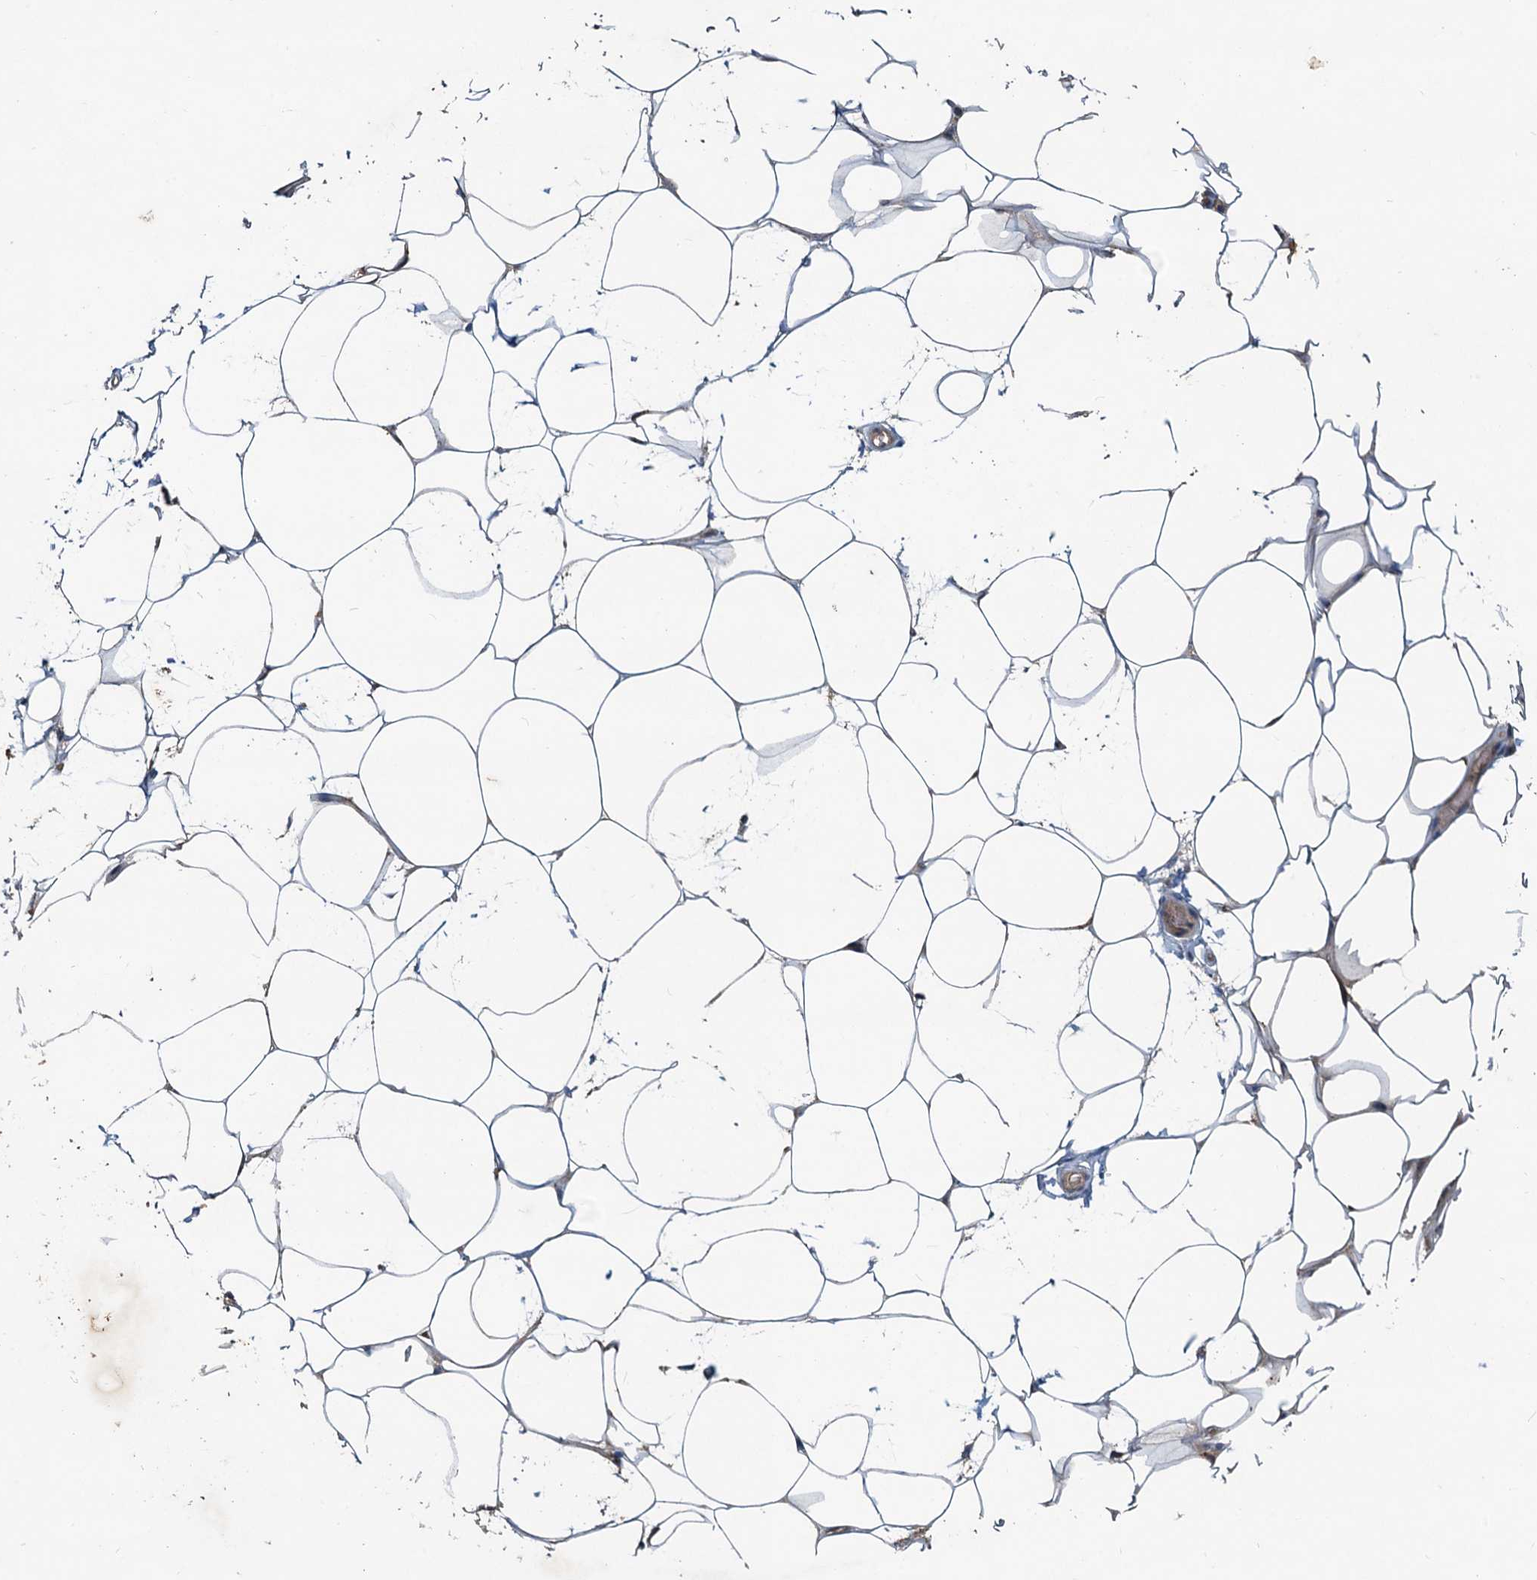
{"staining": {"intensity": "negative", "quantity": "none", "location": "none"}, "tissue": "adipose tissue", "cell_type": "Adipocytes", "image_type": "normal", "snomed": [{"axis": "morphology", "description": "Normal tissue, NOS"}, {"axis": "topography", "description": "Breast"}], "caption": "Adipocytes show no significant protein positivity in unremarkable adipose tissue. The staining was performed using DAB to visualize the protein expression in brown, while the nuclei were stained in blue with hematoxylin (Magnification: 20x).", "gene": "CEP68", "patient": {"sex": "female", "age": 26}}